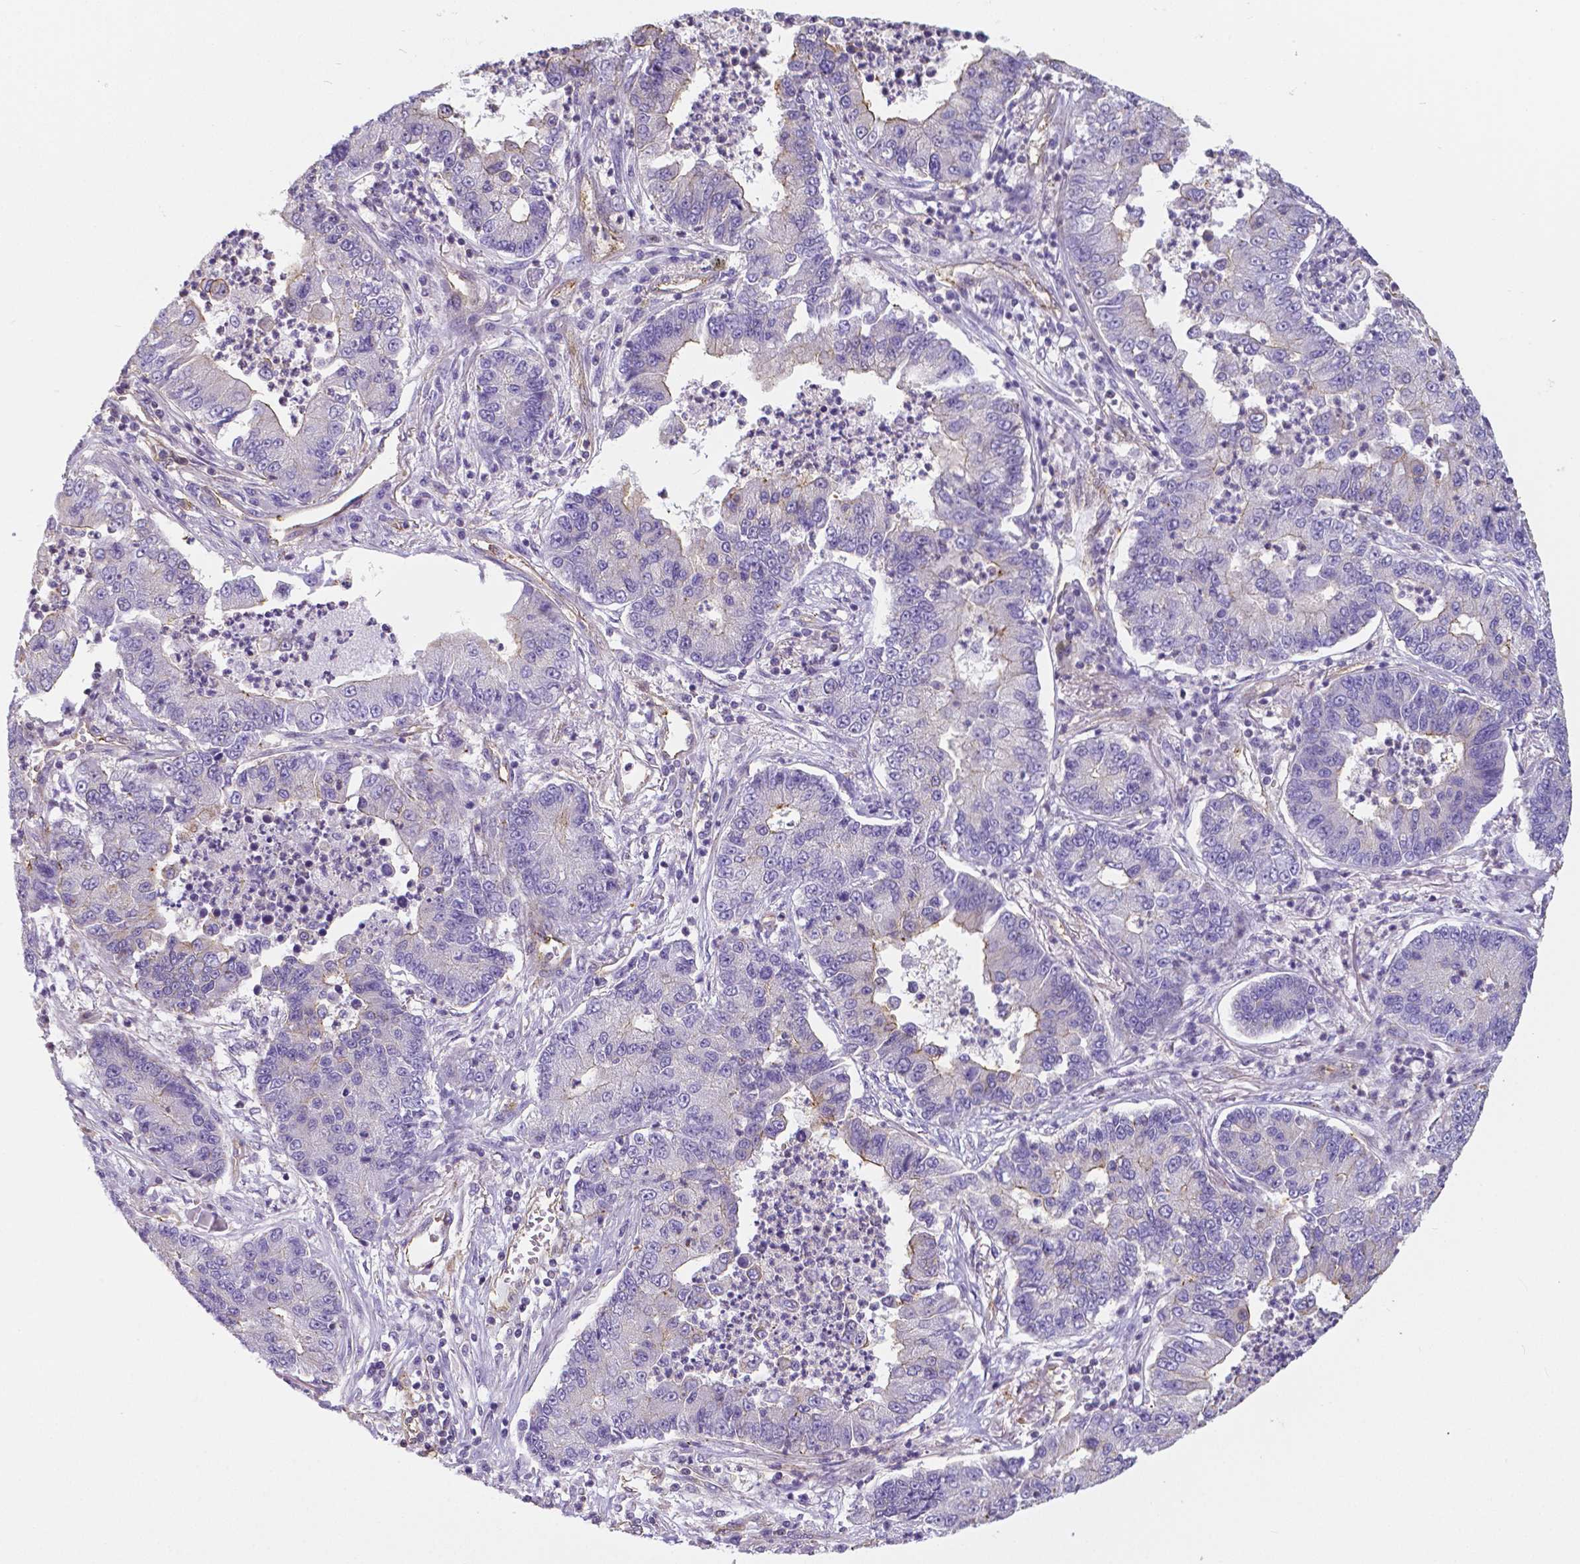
{"staining": {"intensity": "moderate", "quantity": "<25%", "location": "cytoplasmic/membranous"}, "tissue": "lung cancer", "cell_type": "Tumor cells", "image_type": "cancer", "snomed": [{"axis": "morphology", "description": "Adenocarcinoma, NOS"}, {"axis": "topography", "description": "Lung"}], "caption": "High-magnification brightfield microscopy of adenocarcinoma (lung) stained with DAB (3,3'-diaminobenzidine) (brown) and counterstained with hematoxylin (blue). tumor cells exhibit moderate cytoplasmic/membranous staining is seen in about<25% of cells.", "gene": "CRMP1", "patient": {"sex": "female", "age": 57}}